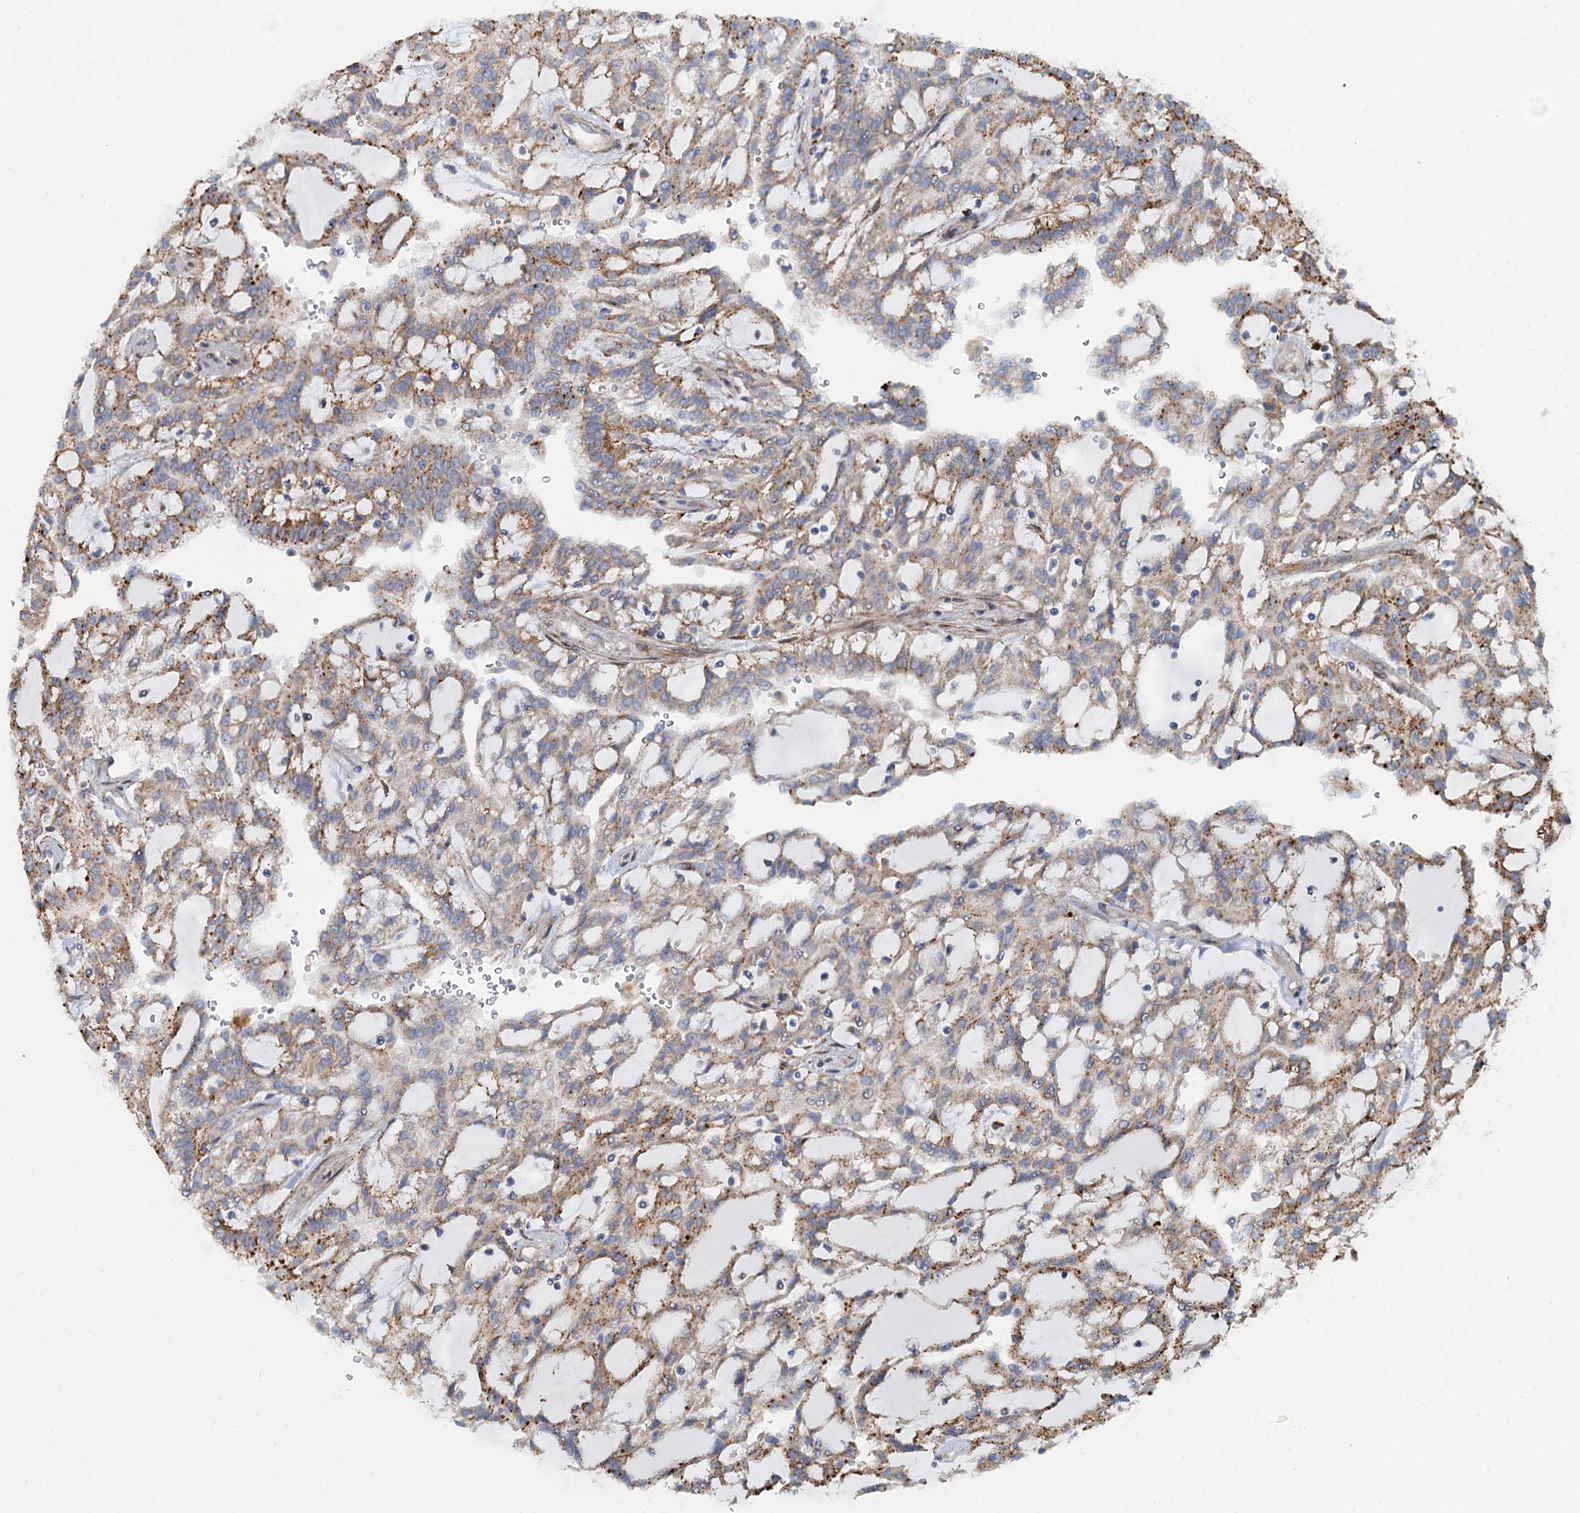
{"staining": {"intensity": "moderate", "quantity": ">75%", "location": "cytoplasmic/membranous"}, "tissue": "renal cancer", "cell_type": "Tumor cells", "image_type": "cancer", "snomed": [{"axis": "morphology", "description": "Adenocarcinoma, NOS"}, {"axis": "topography", "description": "Kidney"}], "caption": "Tumor cells demonstrate medium levels of moderate cytoplasmic/membranous staining in approximately >75% of cells in renal cancer.", "gene": "POGLUT3", "patient": {"sex": "male", "age": 63}}